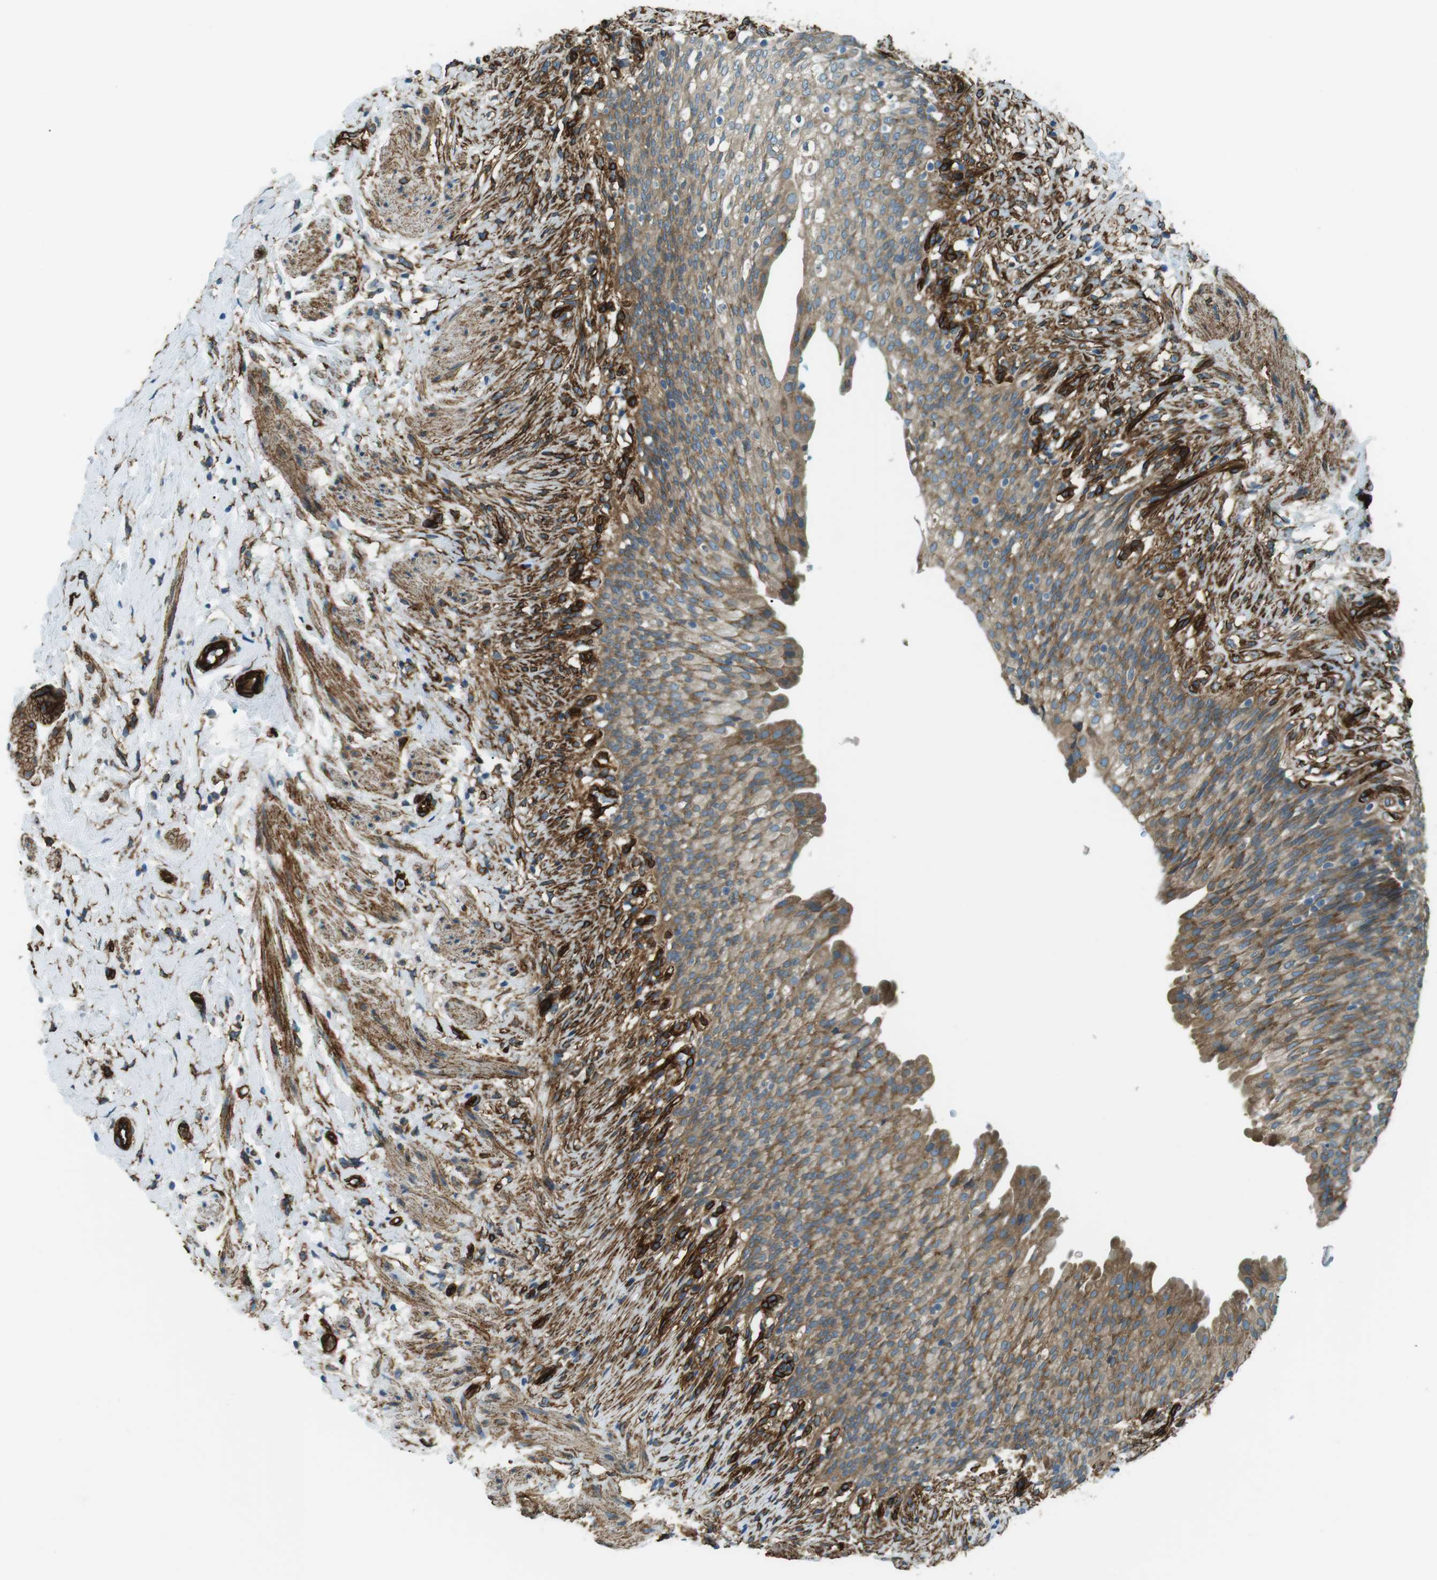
{"staining": {"intensity": "moderate", "quantity": ">75%", "location": "cytoplasmic/membranous"}, "tissue": "urinary bladder", "cell_type": "Urothelial cells", "image_type": "normal", "snomed": [{"axis": "morphology", "description": "Normal tissue, NOS"}, {"axis": "topography", "description": "Urinary bladder"}], "caption": "IHC of normal human urinary bladder exhibits medium levels of moderate cytoplasmic/membranous positivity in approximately >75% of urothelial cells.", "gene": "ODR4", "patient": {"sex": "female", "age": 79}}